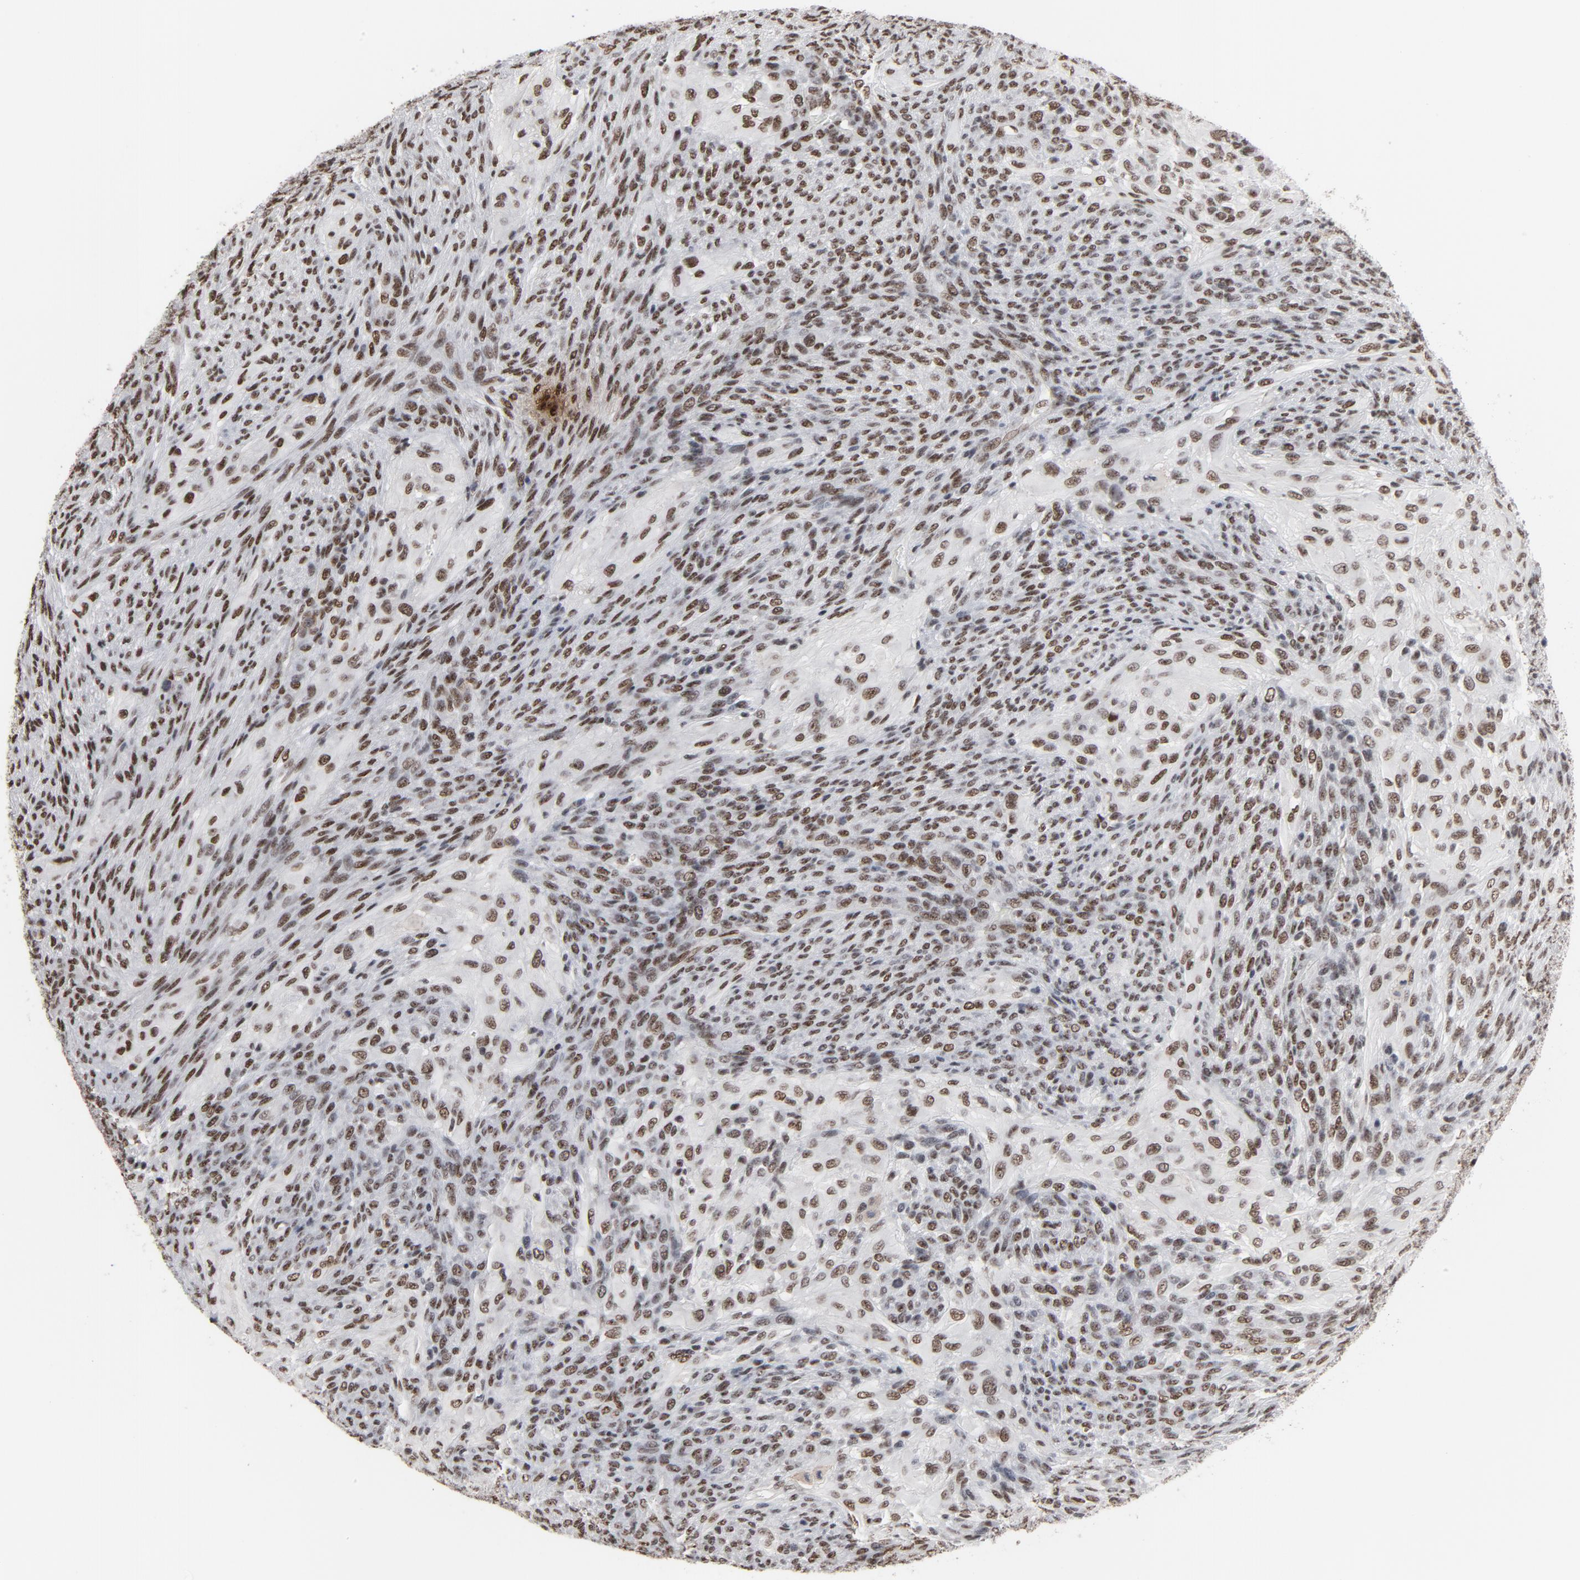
{"staining": {"intensity": "strong", "quantity": ">75%", "location": "nuclear"}, "tissue": "glioma", "cell_type": "Tumor cells", "image_type": "cancer", "snomed": [{"axis": "morphology", "description": "Glioma, malignant, High grade"}, {"axis": "topography", "description": "Cerebral cortex"}], "caption": "Glioma tissue shows strong nuclear expression in about >75% of tumor cells", "gene": "MRE11", "patient": {"sex": "female", "age": 55}}